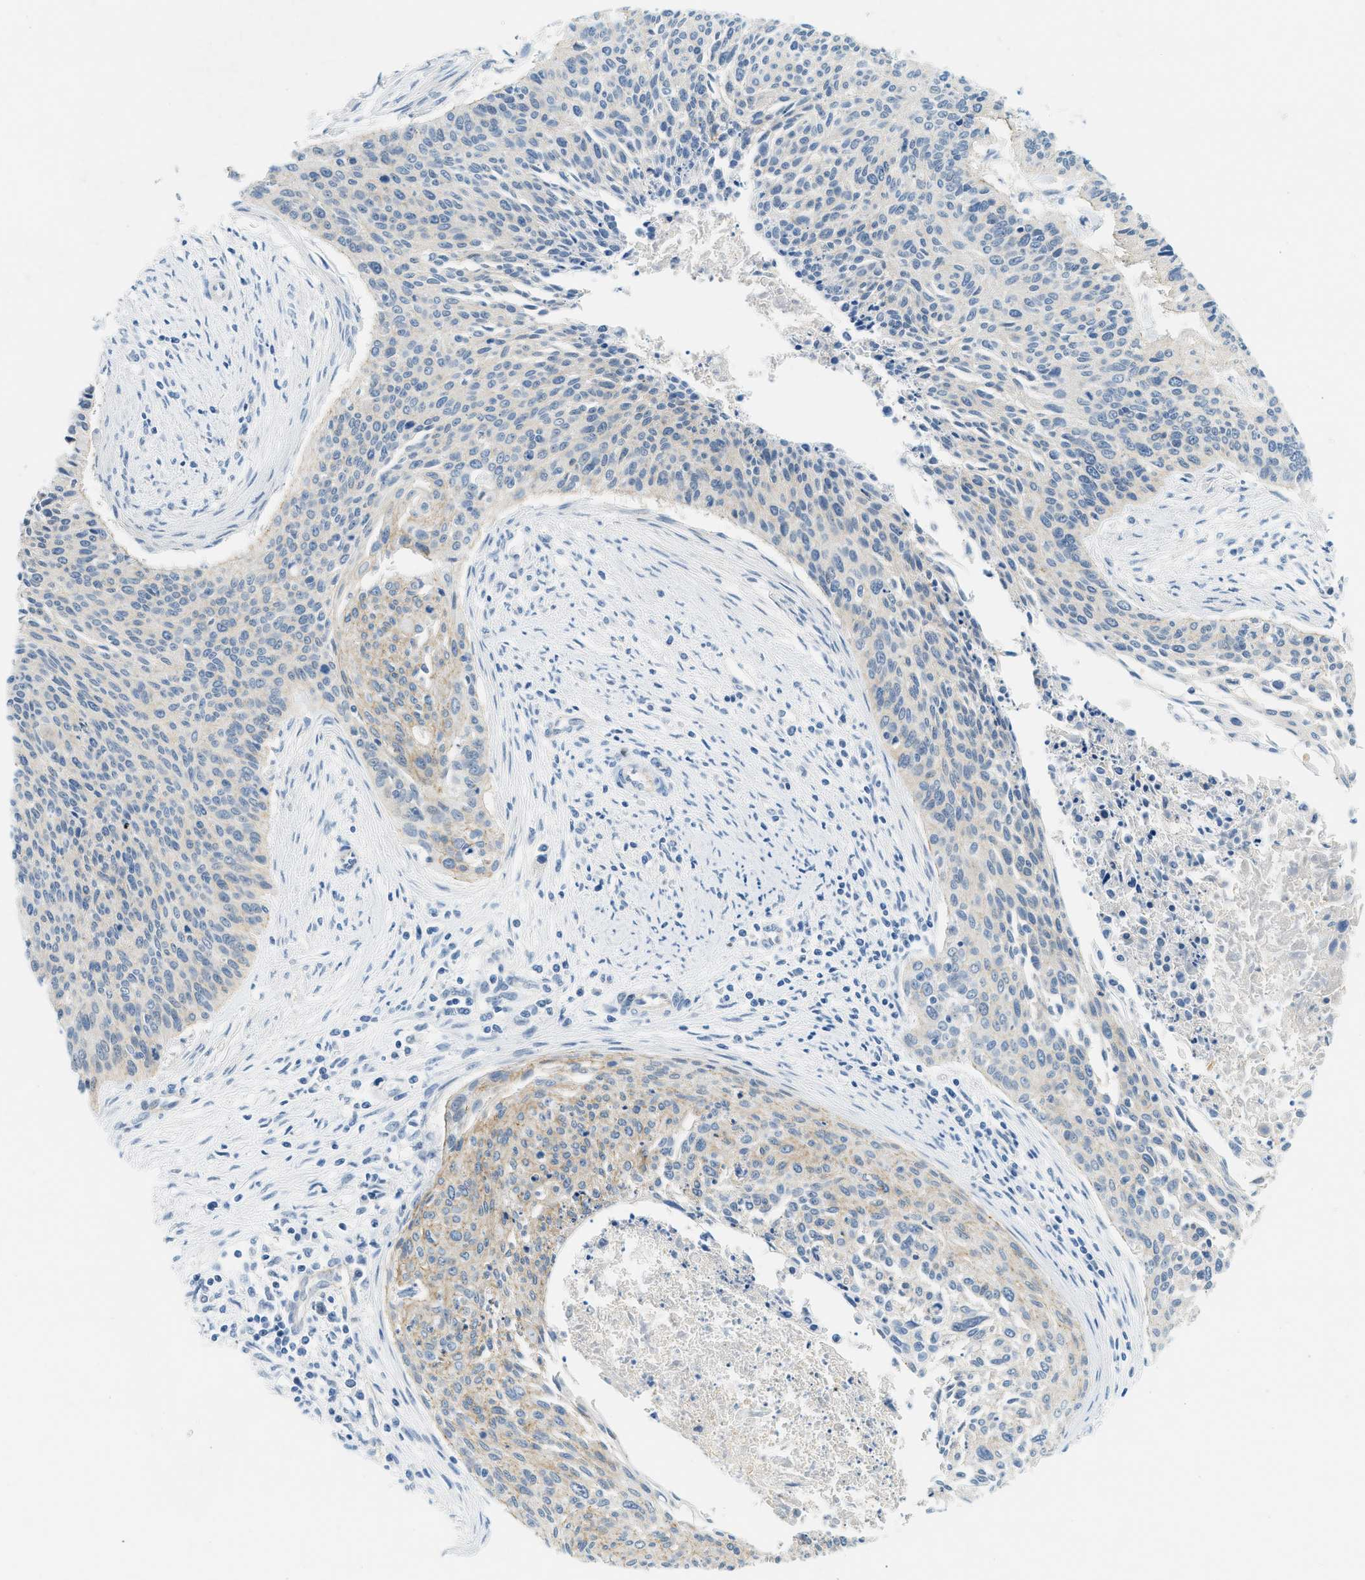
{"staining": {"intensity": "weak", "quantity": "<25%", "location": "cytoplasmic/membranous"}, "tissue": "cervical cancer", "cell_type": "Tumor cells", "image_type": "cancer", "snomed": [{"axis": "morphology", "description": "Squamous cell carcinoma, NOS"}, {"axis": "topography", "description": "Cervix"}], "caption": "IHC of human cervical cancer shows no positivity in tumor cells. (DAB (3,3'-diaminobenzidine) immunohistochemistry, high magnification).", "gene": "CYP4X1", "patient": {"sex": "female", "age": 55}}